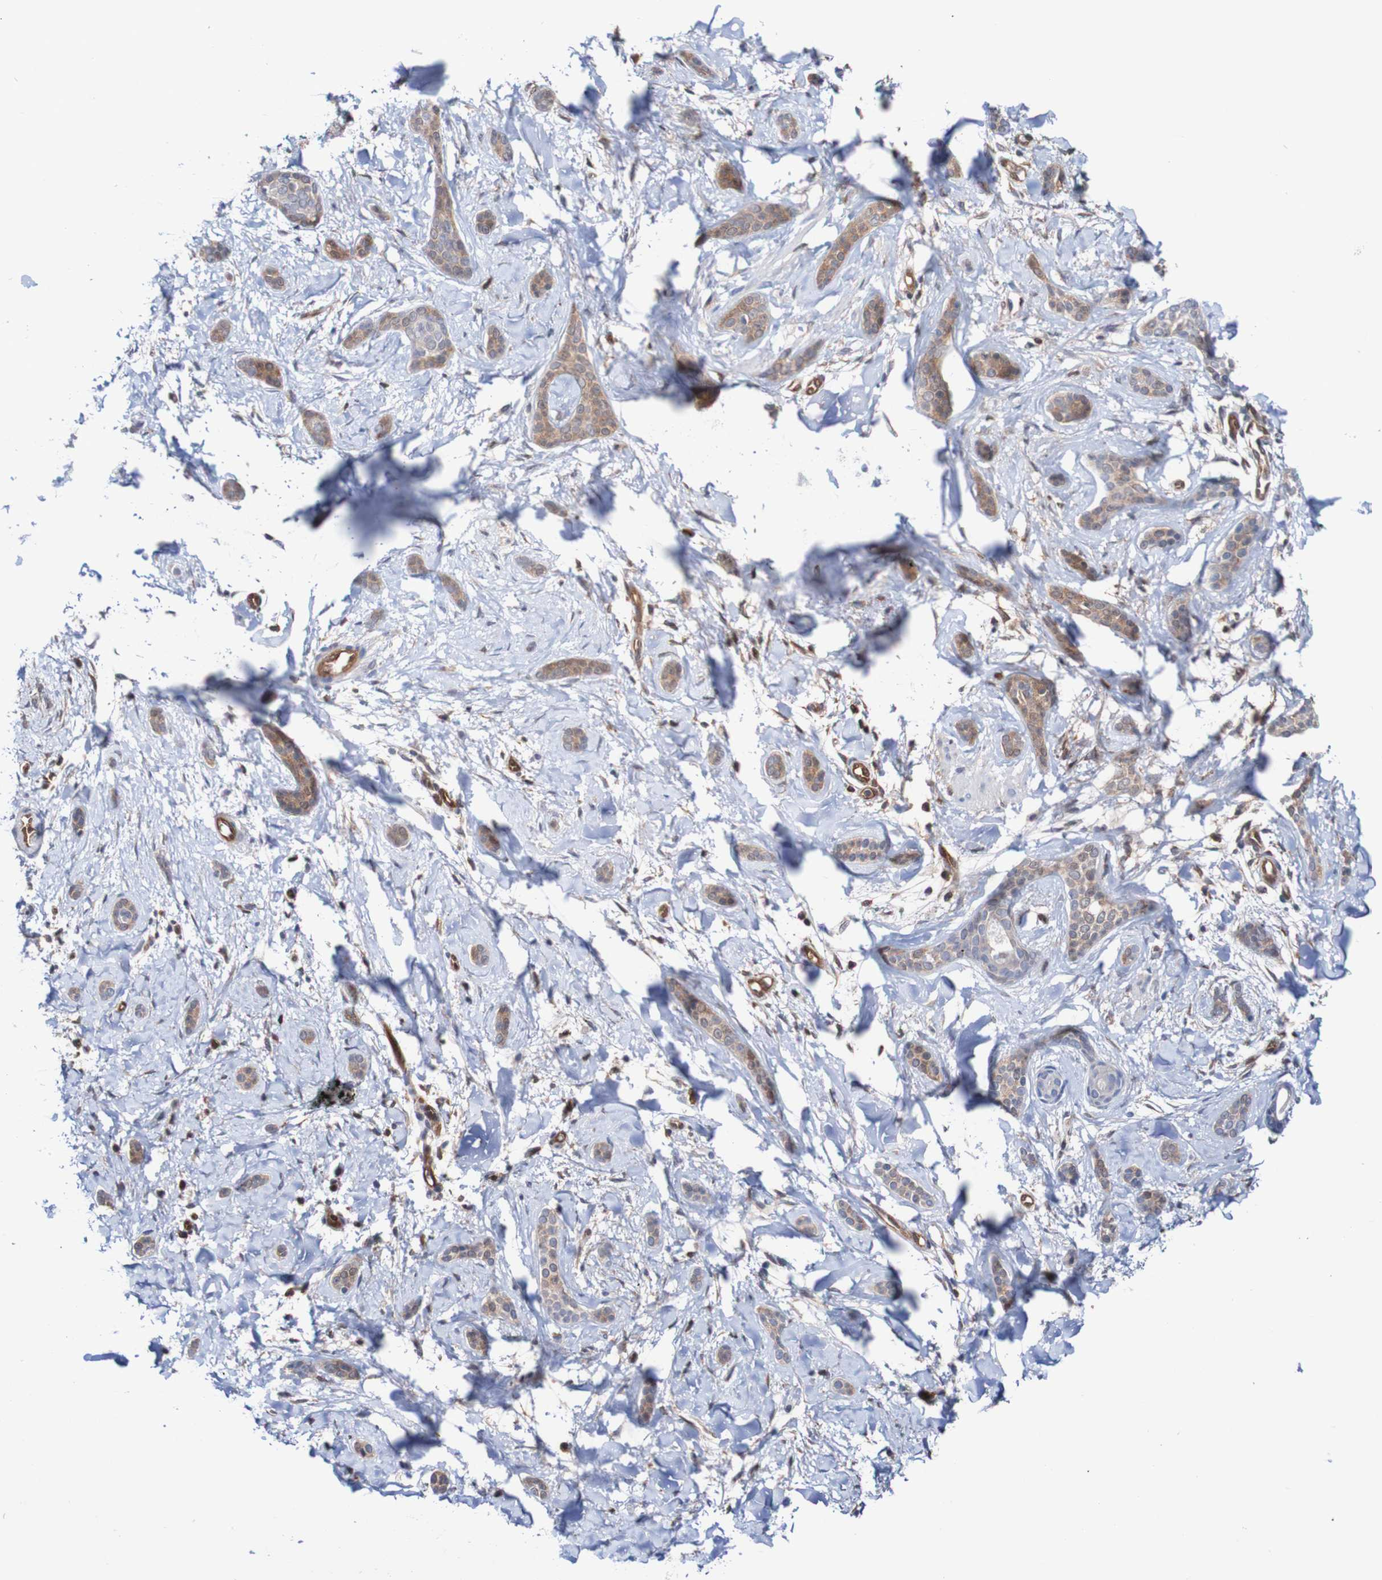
{"staining": {"intensity": "weak", "quantity": ">75%", "location": "cytoplasmic/membranous"}, "tissue": "skin cancer", "cell_type": "Tumor cells", "image_type": "cancer", "snomed": [{"axis": "morphology", "description": "Basal cell carcinoma"}, {"axis": "morphology", "description": "Adnexal tumor, benign"}, {"axis": "topography", "description": "Skin"}], "caption": "Skin cancer stained with a brown dye displays weak cytoplasmic/membranous positive positivity in approximately >75% of tumor cells.", "gene": "RIGI", "patient": {"sex": "female", "age": 42}}